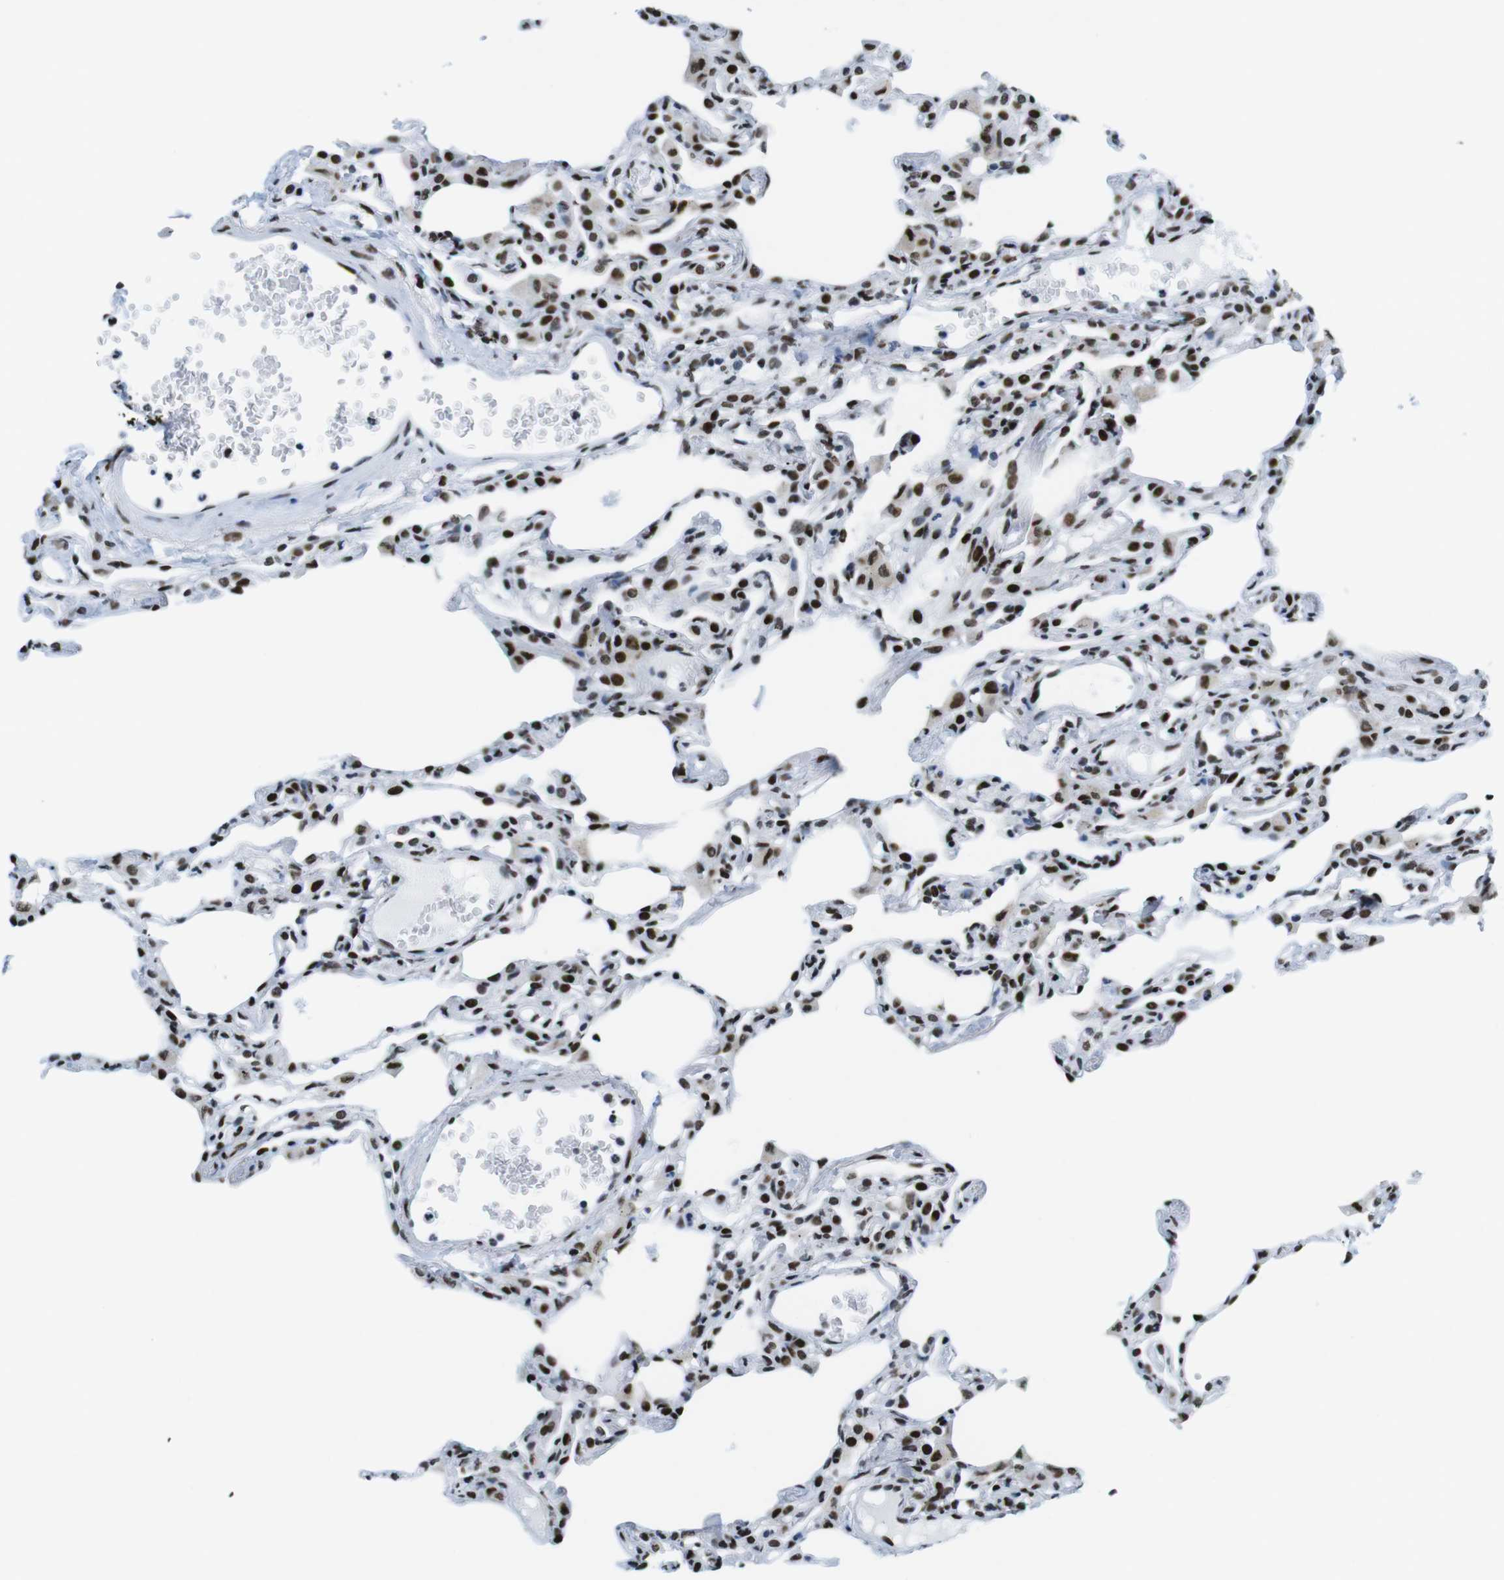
{"staining": {"intensity": "strong", "quantity": ">75%", "location": "nuclear"}, "tissue": "lung", "cell_type": "Alveolar cells", "image_type": "normal", "snomed": [{"axis": "morphology", "description": "Normal tissue, NOS"}, {"axis": "topography", "description": "Lung"}], "caption": "This is an image of immunohistochemistry staining of unremarkable lung, which shows strong expression in the nuclear of alveolar cells.", "gene": "CITED2", "patient": {"sex": "female", "age": 49}}